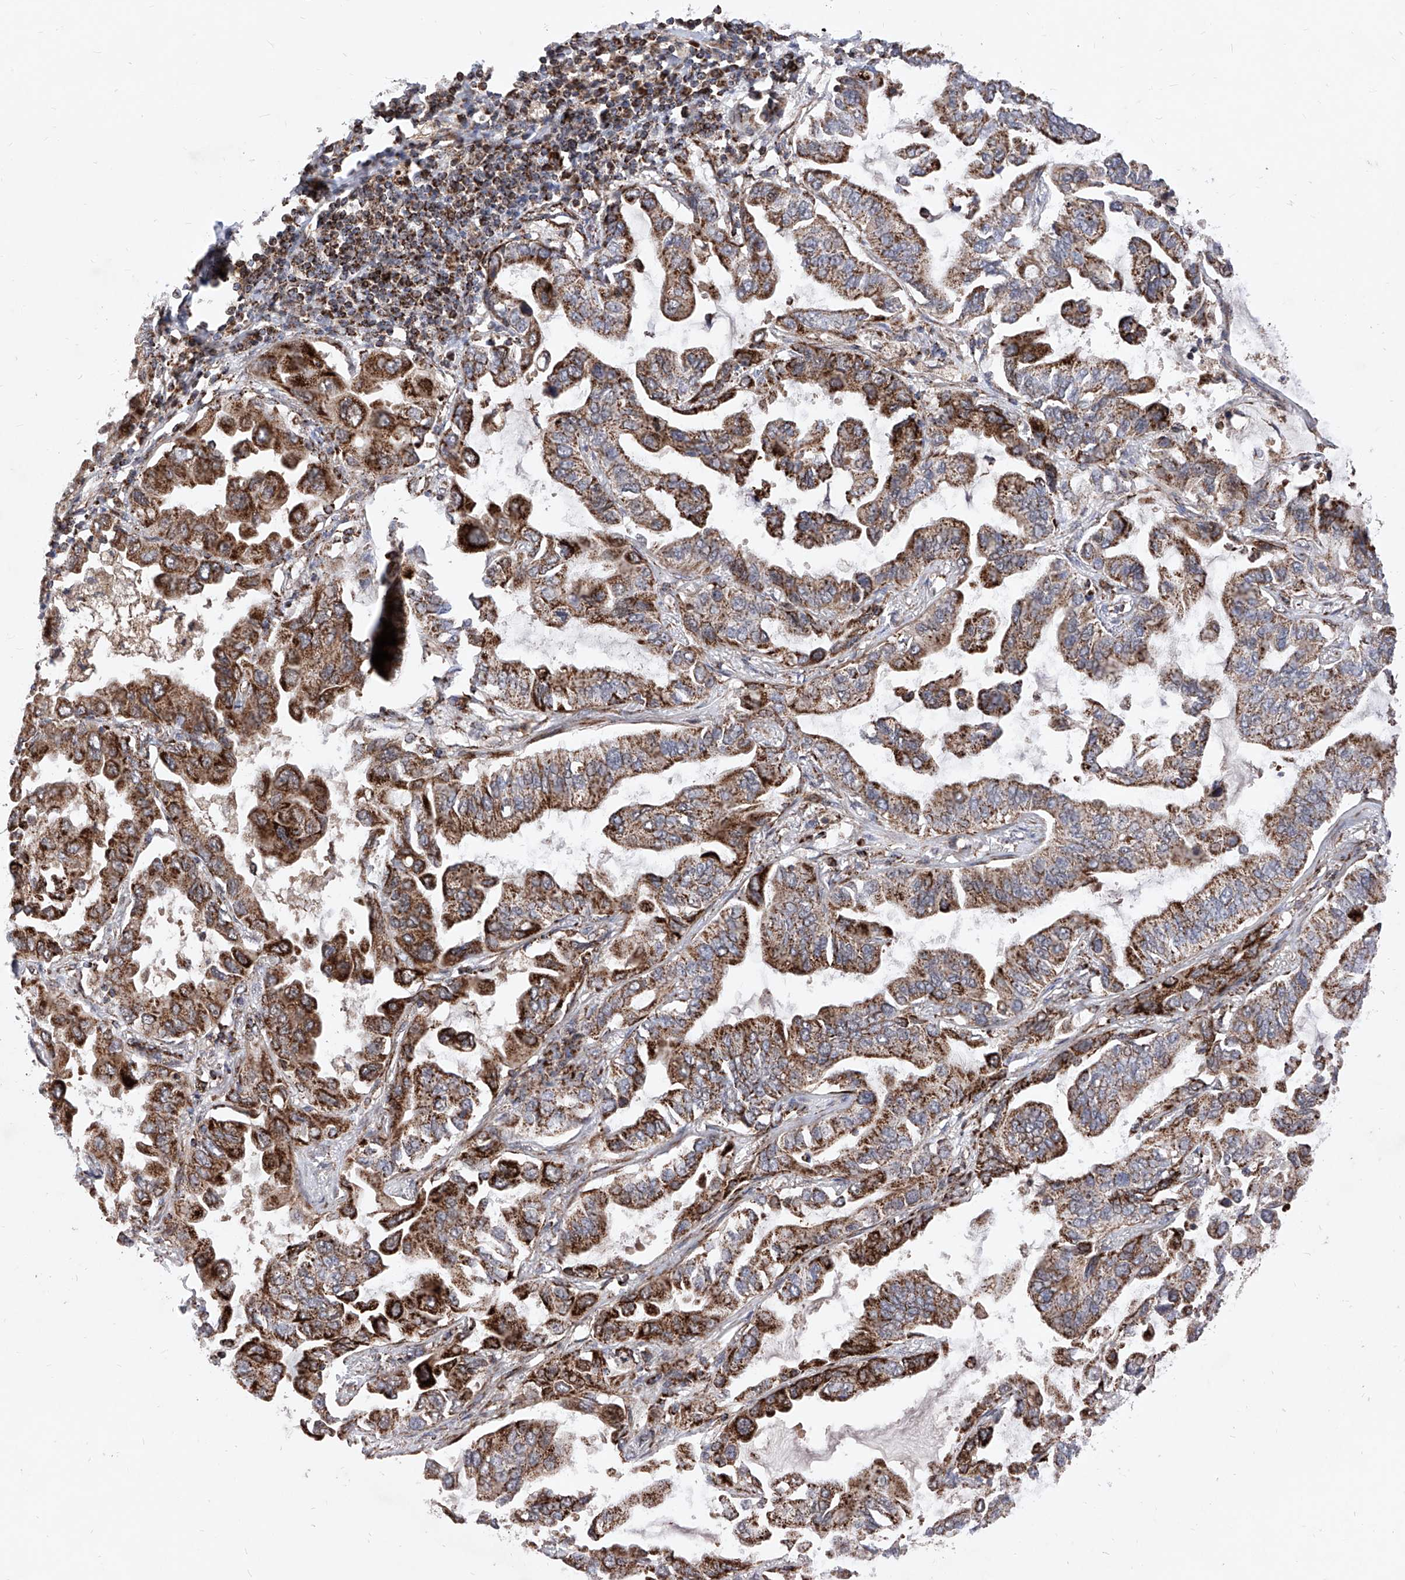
{"staining": {"intensity": "strong", "quantity": ">75%", "location": "cytoplasmic/membranous"}, "tissue": "lung cancer", "cell_type": "Tumor cells", "image_type": "cancer", "snomed": [{"axis": "morphology", "description": "Adenocarcinoma, NOS"}, {"axis": "topography", "description": "Lung"}], "caption": "Lung cancer (adenocarcinoma) stained with a protein marker displays strong staining in tumor cells.", "gene": "SEMA6A", "patient": {"sex": "male", "age": 64}}